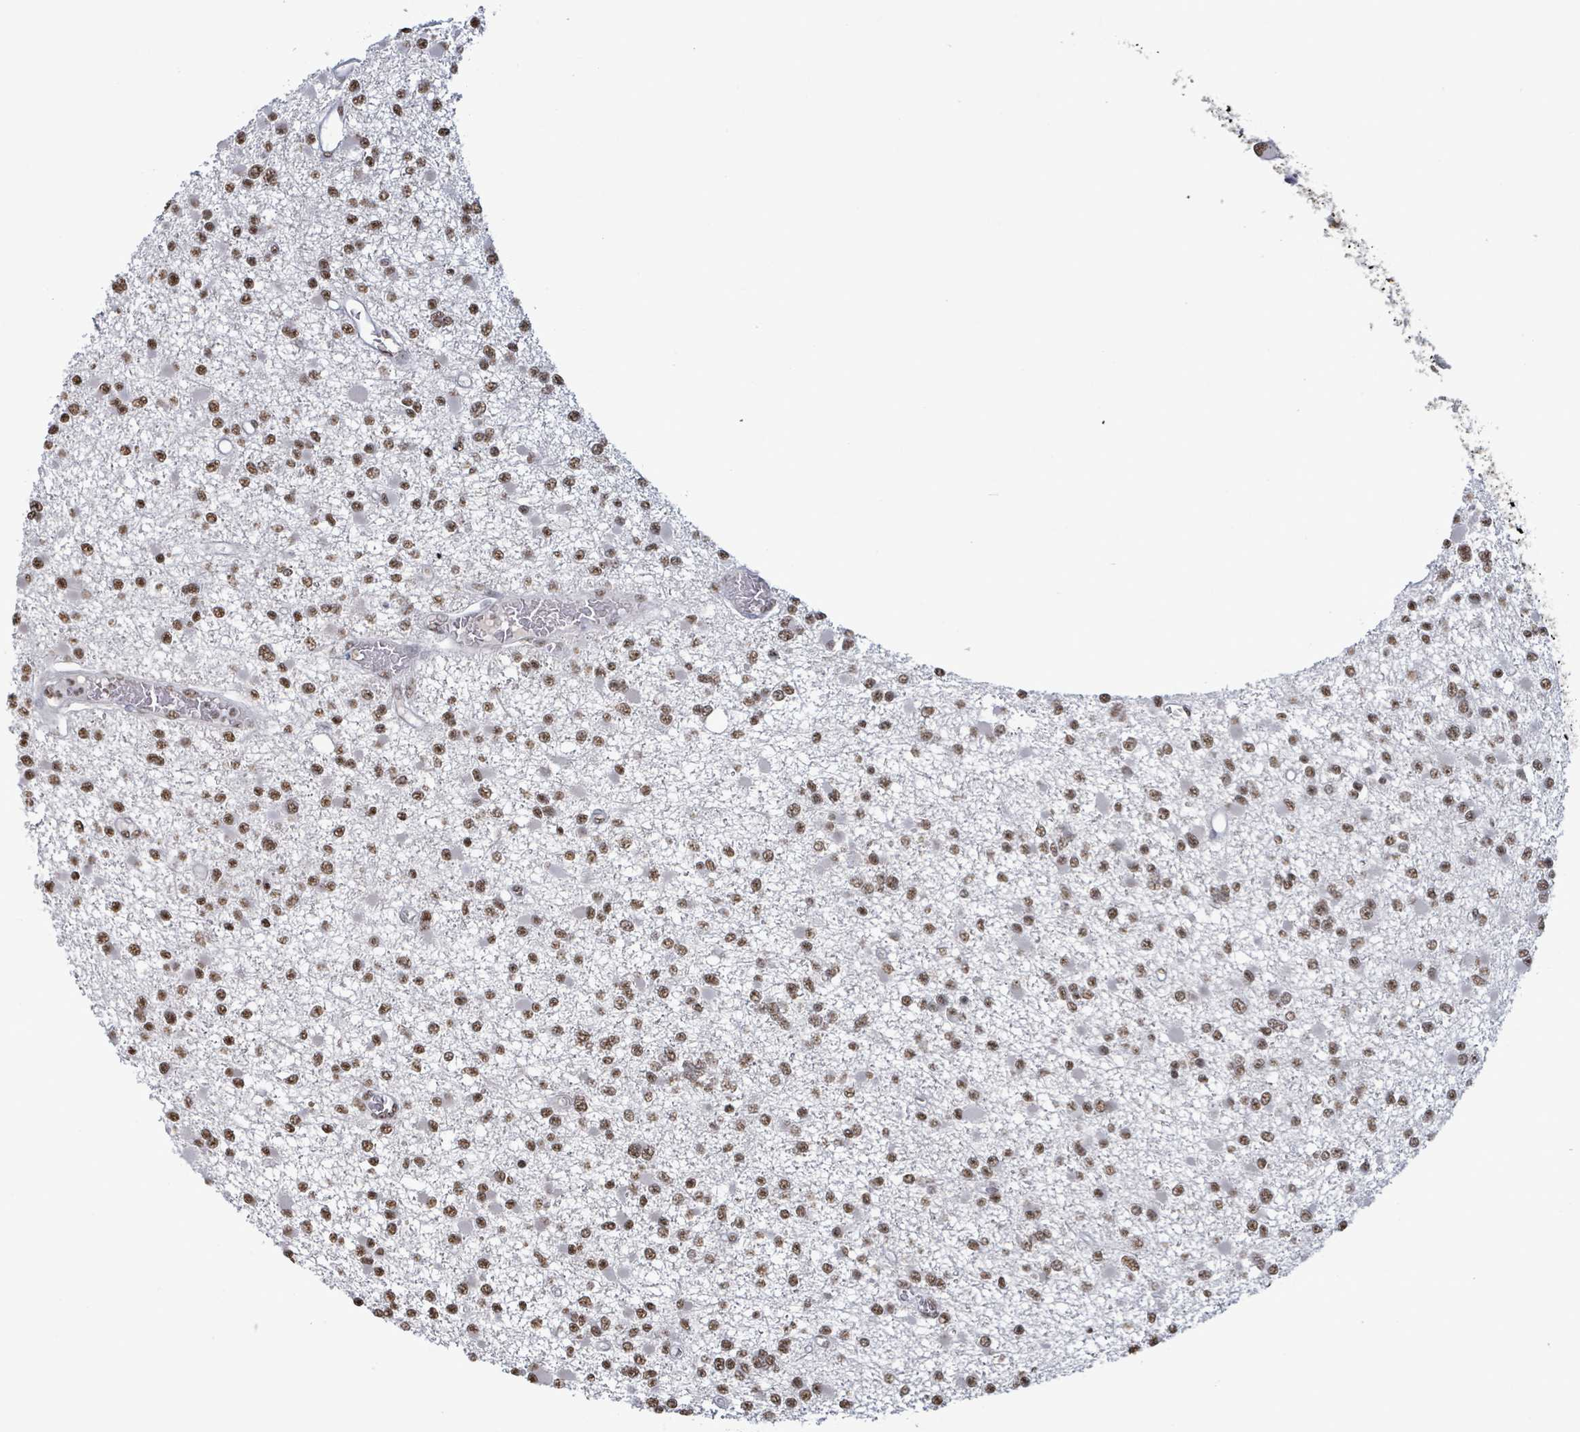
{"staining": {"intensity": "moderate", "quantity": ">75%", "location": "nuclear"}, "tissue": "glioma", "cell_type": "Tumor cells", "image_type": "cancer", "snomed": [{"axis": "morphology", "description": "Glioma, malignant, Low grade"}, {"axis": "topography", "description": "Brain"}], "caption": "Malignant glioma (low-grade) stained with a brown dye reveals moderate nuclear positive staining in approximately >75% of tumor cells.", "gene": "SAMD14", "patient": {"sex": "female", "age": 22}}